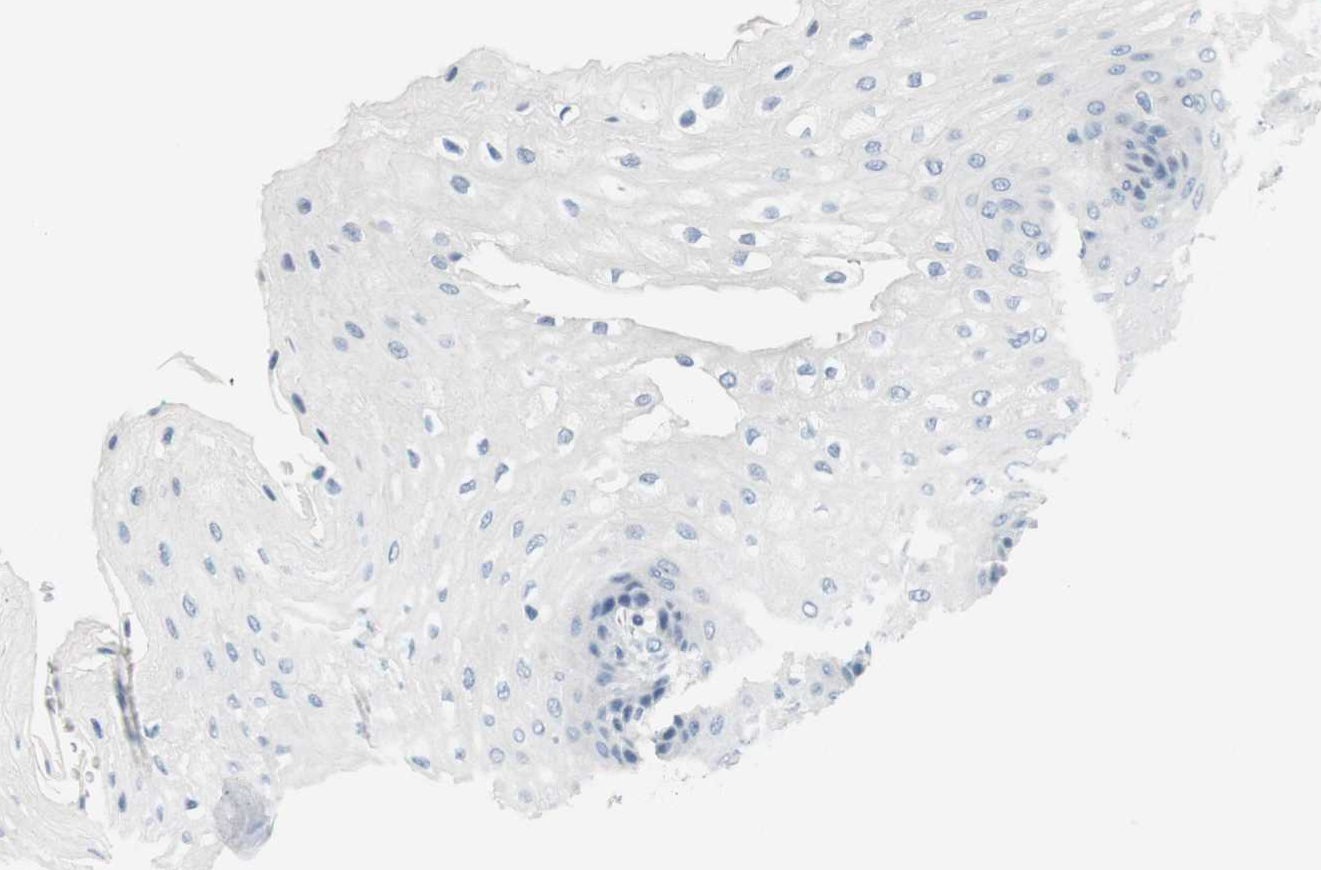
{"staining": {"intensity": "negative", "quantity": "none", "location": "none"}, "tissue": "esophagus", "cell_type": "Squamous epithelial cells", "image_type": "normal", "snomed": [{"axis": "morphology", "description": "Normal tissue, NOS"}, {"axis": "topography", "description": "Esophagus"}], "caption": "High power microscopy histopathology image of an immunohistochemistry micrograph of benign esophagus, revealing no significant staining in squamous epithelial cells.", "gene": "HRH2", "patient": {"sex": "male", "age": 54}}